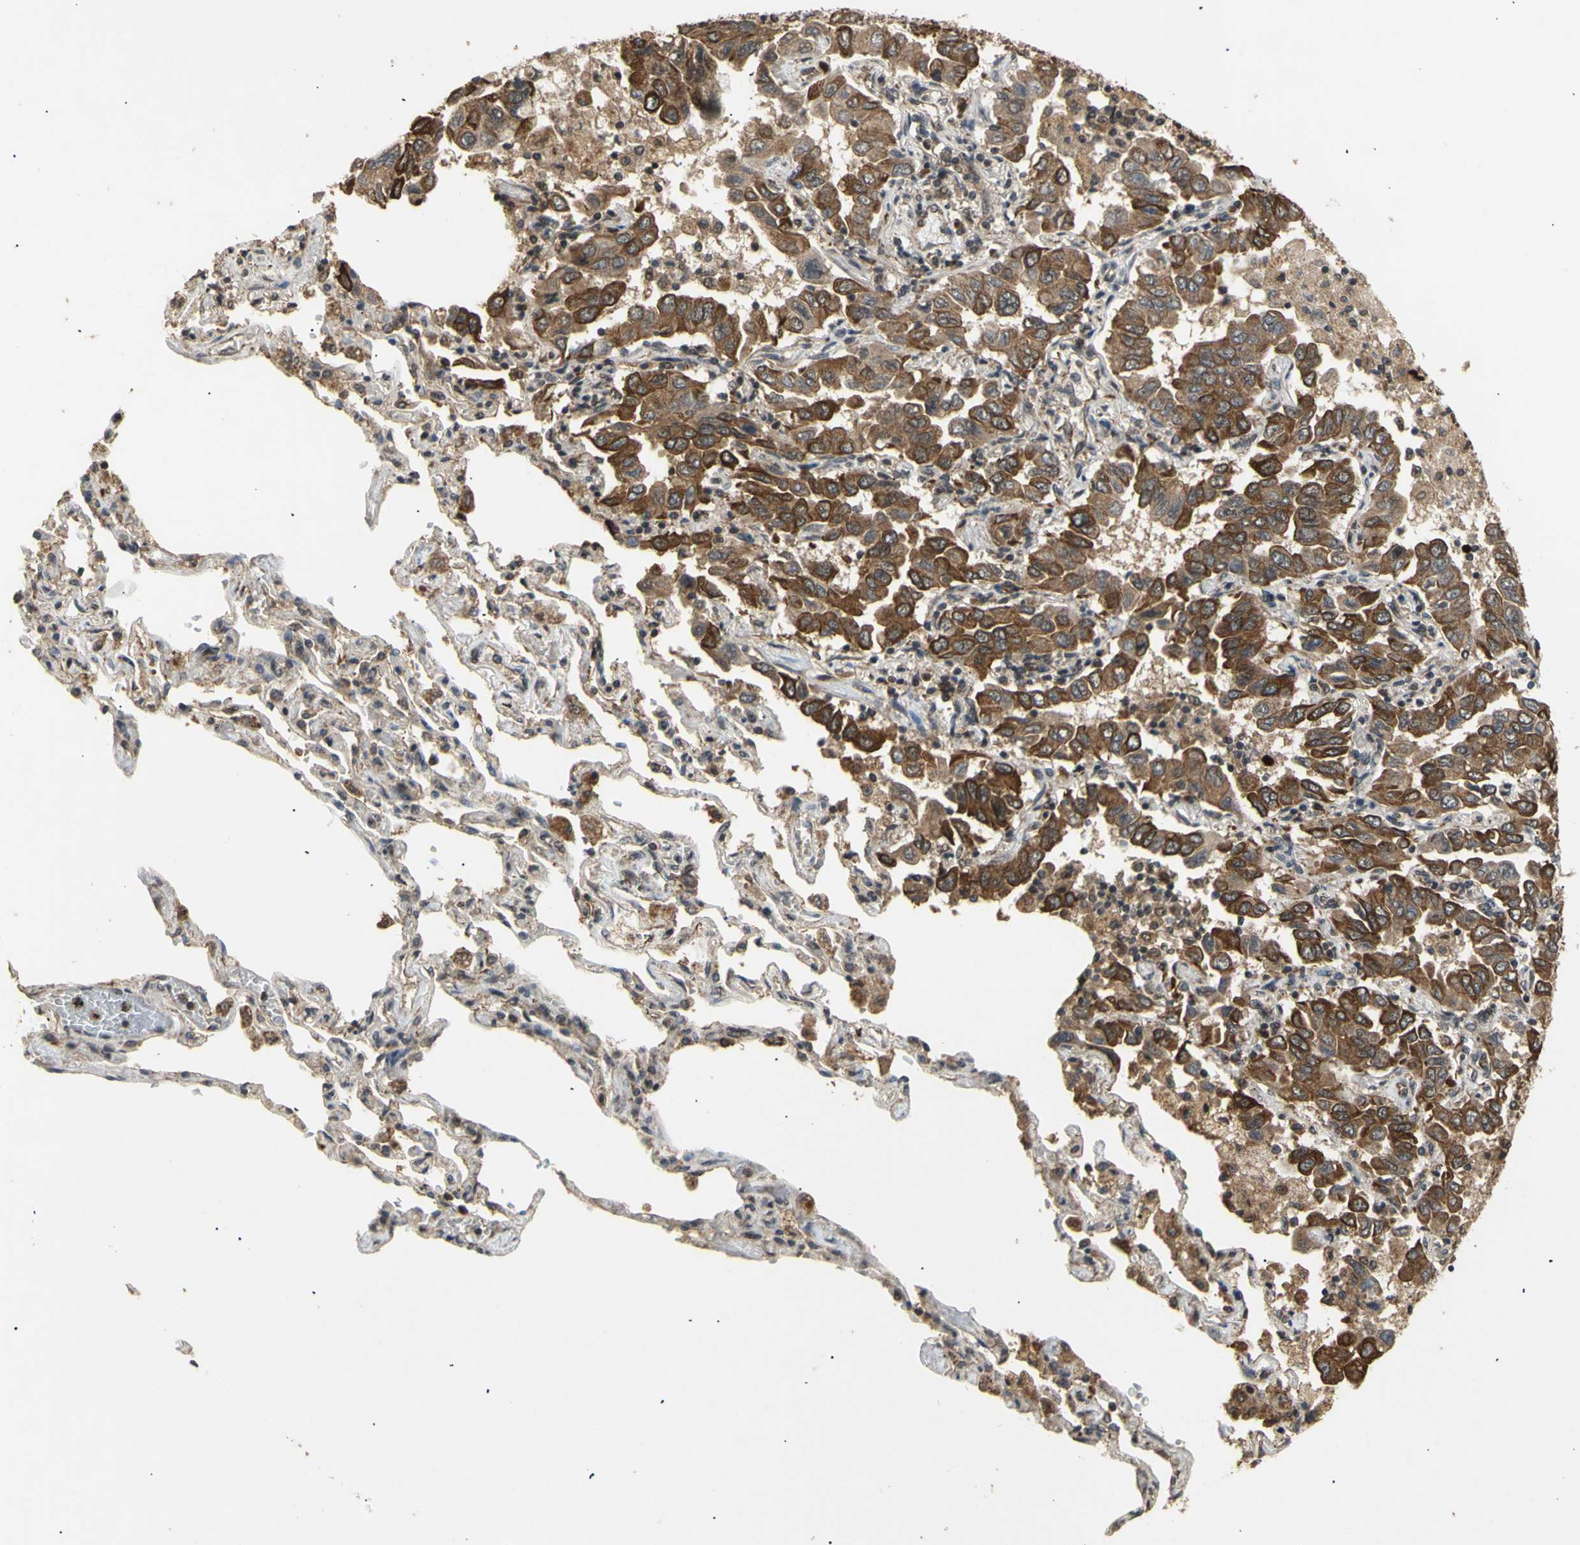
{"staining": {"intensity": "moderate", "quantity": ">75%", "location": "cytoplasmic/membranous"}, "tissue": "lung cancer", "cell_type": "Tumor cells", "image_type": "cancer", "snomed": [{"axis": "morphology", "description": "Adenocarcinoma, NOS"}, {"axis": "topography", "description": "Lung"}], "caption": "Adenocarcinoma (lung) stained with immunohistochemistry (IHC) demonstrates moderate cytoplasmic/membranous positivity in about >75% of tumor cells. The protein of interest is shown in brown color, while the nuclei are stained blue.", "gene": "GTF2E2", "patient": {"sex": "male", "age": 64}}